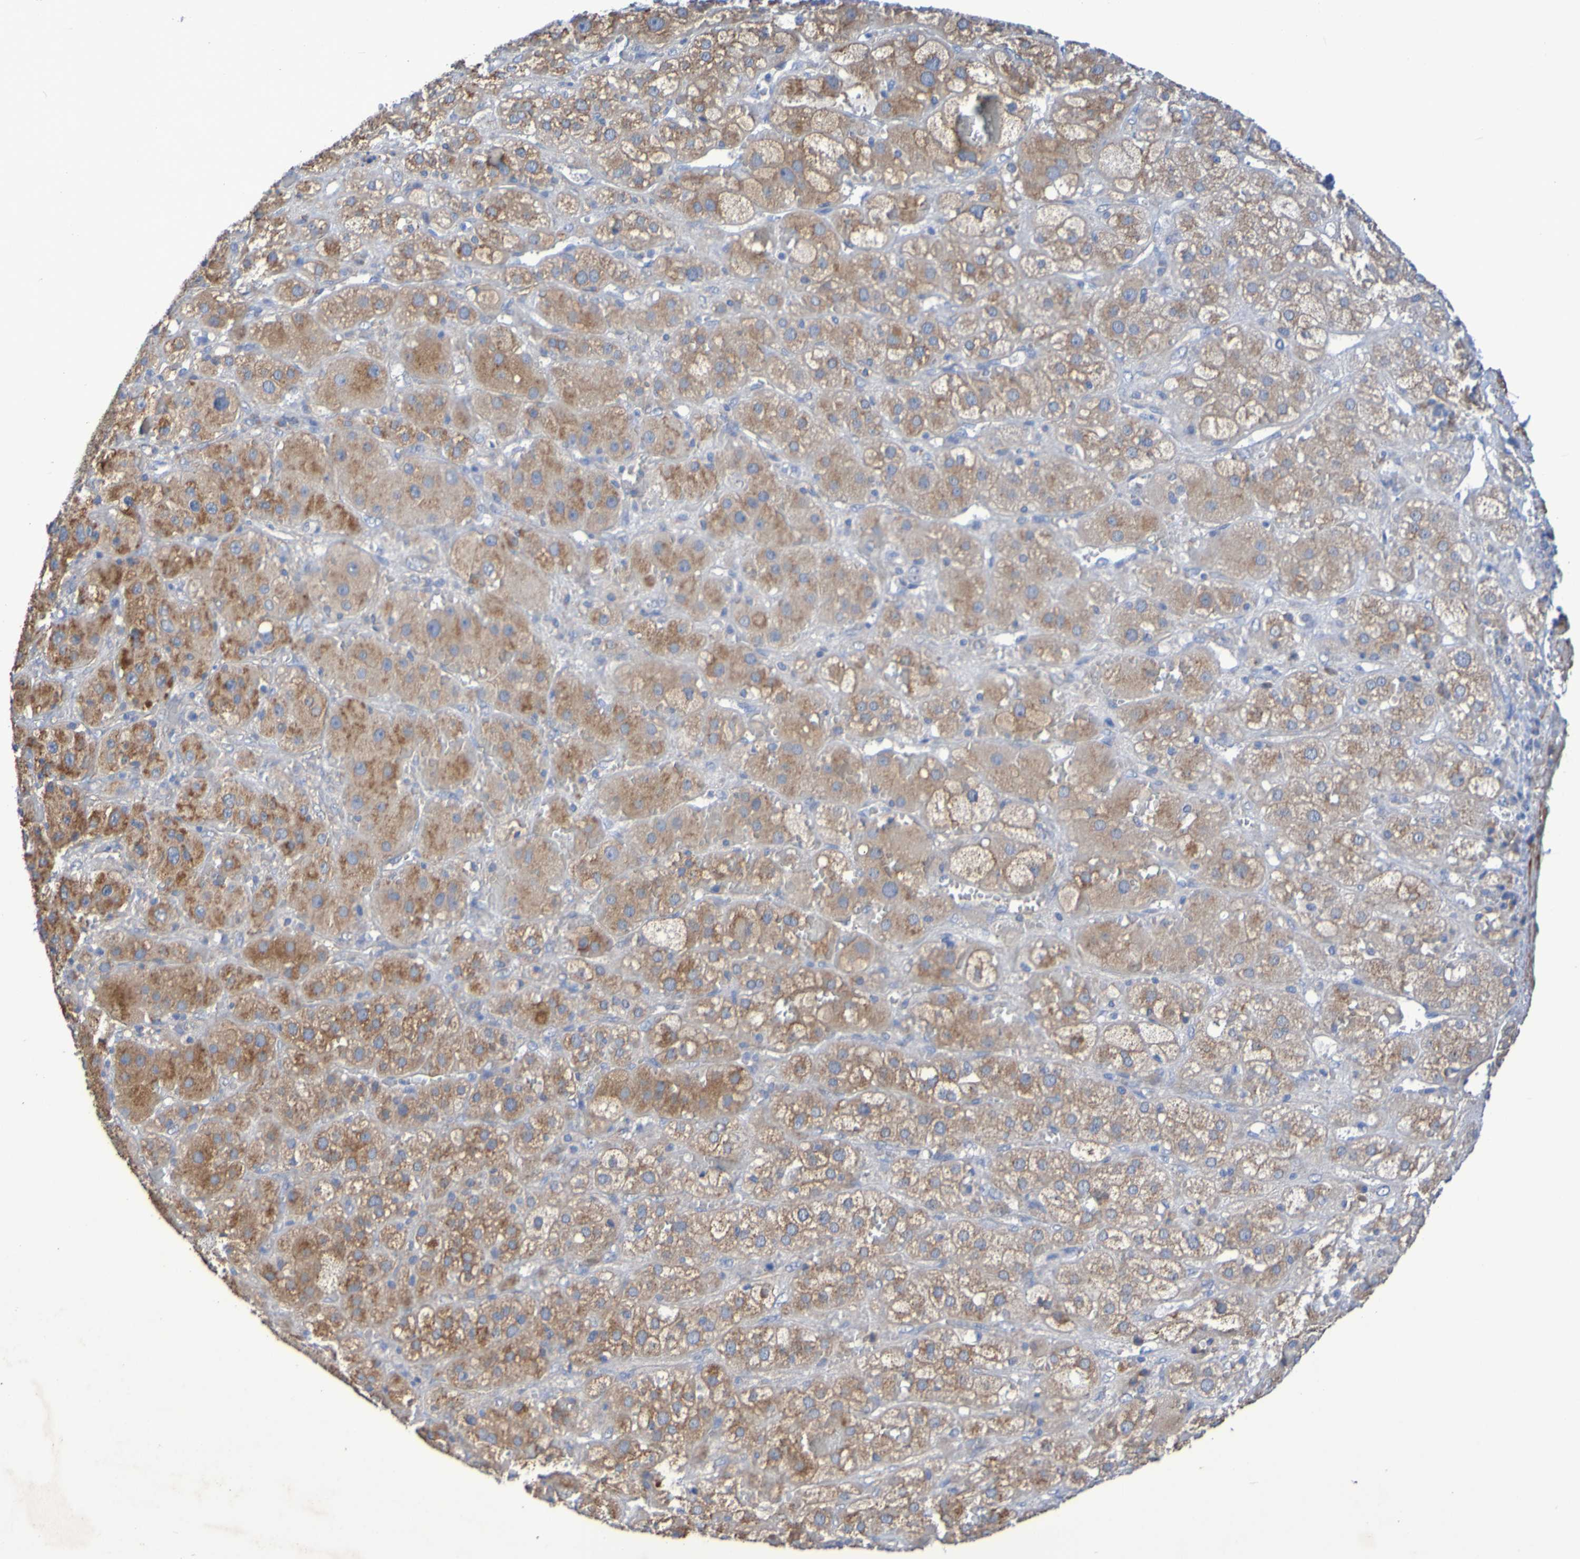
{"staining": {"intensity": "moderate", "quantity": "25%-75%", "location": "cytoplasmic/membranous"}, "tissue": "adrenal gland", "cell_type": "Glandular cells", "image_type": "normal", "snomed": [{"axis": "morphology", "description": "Normal tissue, NOS"}, {"axis": "topography", "description": "Adrenal gland"}], "caption": "Immunohistochemistry (IHC) of benign human adrenal gland shows medium levels of moderate cytoplasmic/membranous staining in approximately 25%-75% of glandular cells. Using DAB (brown) and hematoxylin (blue) stains, captured at high magnification using brightfield microscopy.", "gene": "SRPRB", "patient": {"sex": "female", "age": 47}}